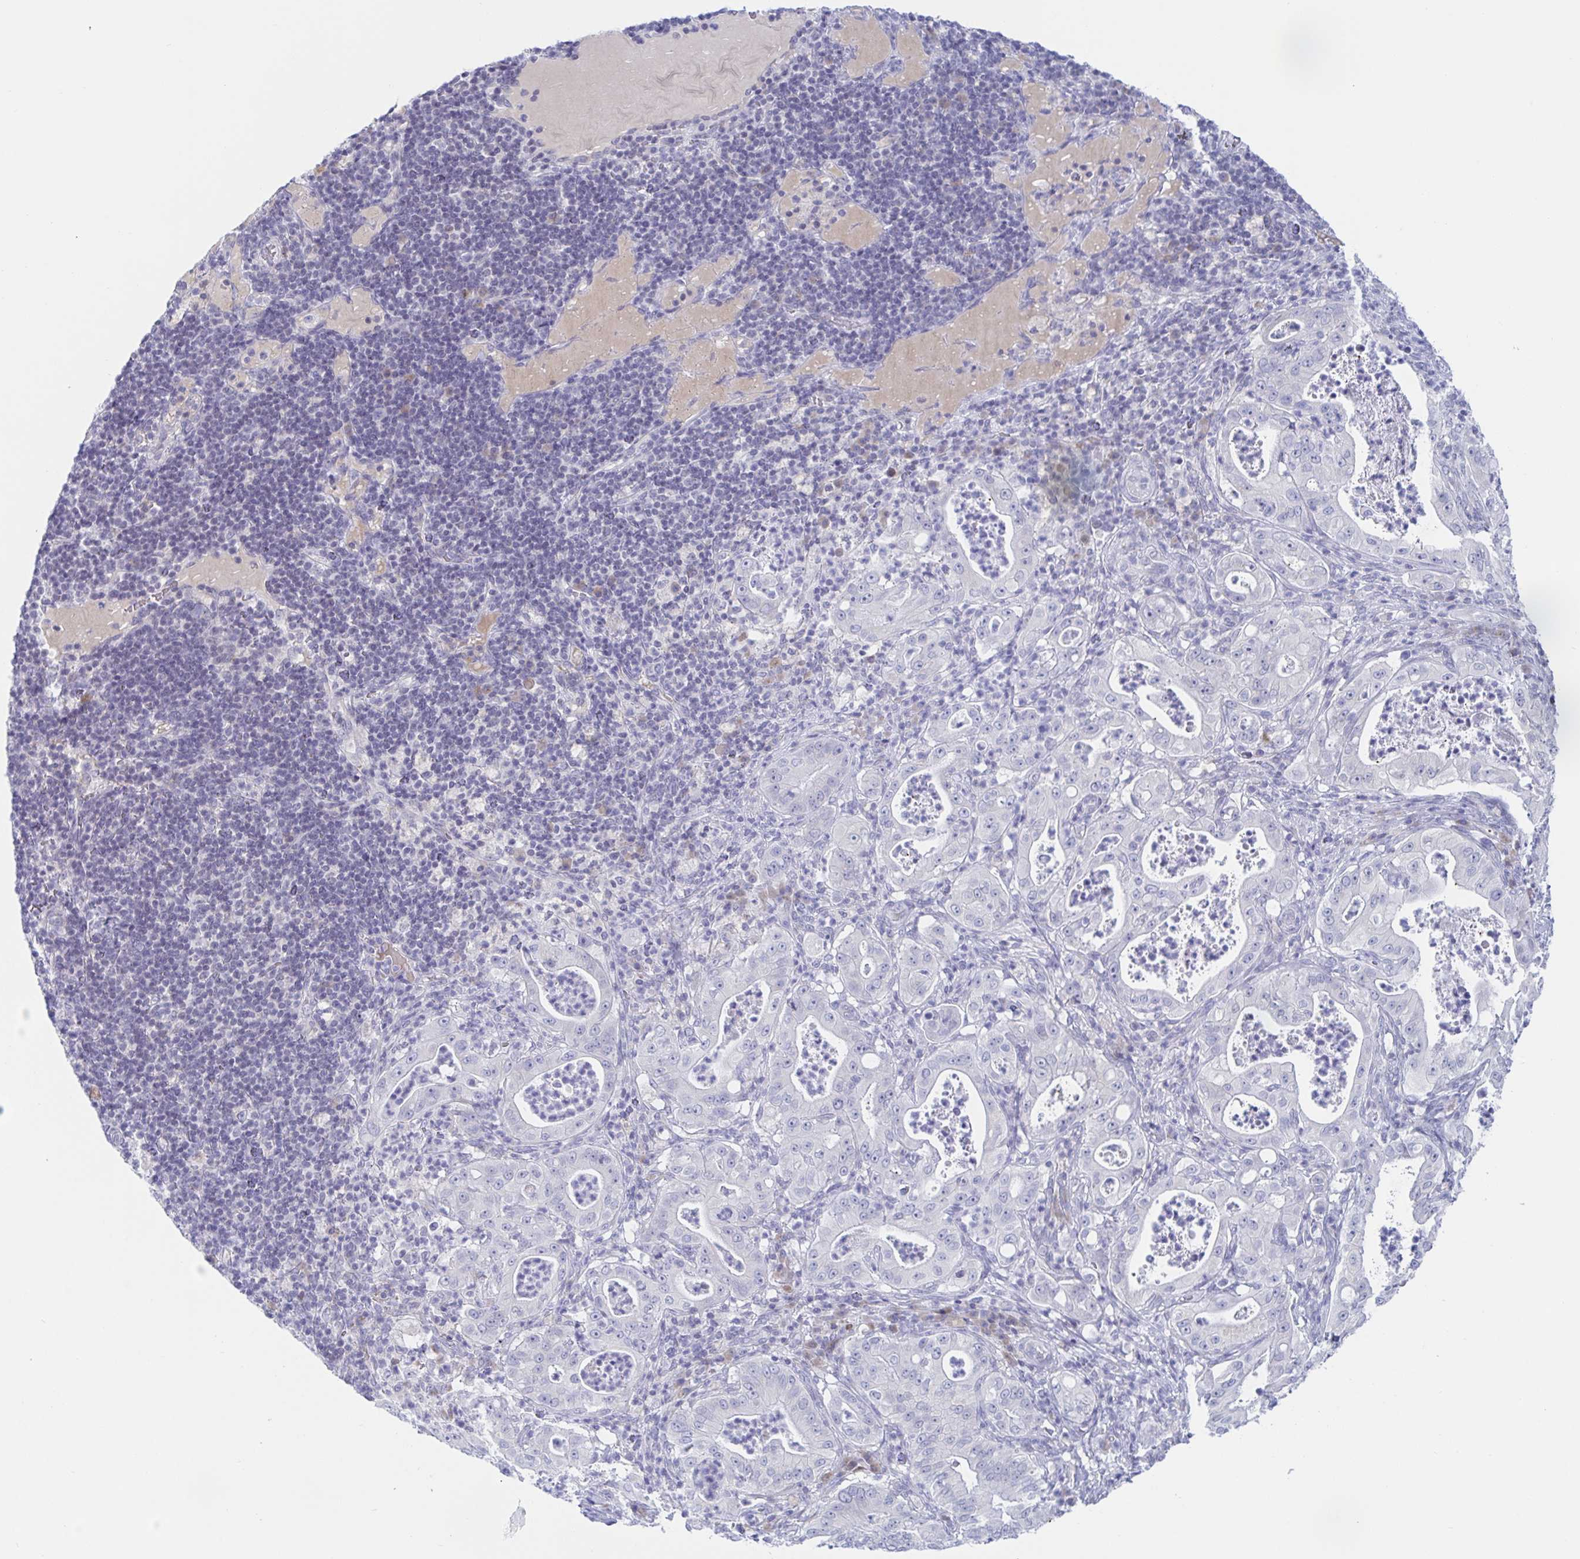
{"staining": {"intensity": "negative", "quantity": "none", "location": "none"}, "tissue": "pancreatic cancer", "cell_type": "Tumor cells", "image_type": "cancer", "snomed": [{"axis": "morphology", "description": "Adenocarcinoma, NOS"}, {"axis": "topography", "description": "Pancreas"}], "caption": "An image of human pancreatic cancer is negative for staining in tumor cells. (DAB (3,3'-diaminobenzidine) IHC with hematoxylin counter stain).", "gene": "SIAH3", "patient": {"sex": "male", "age": 71}}